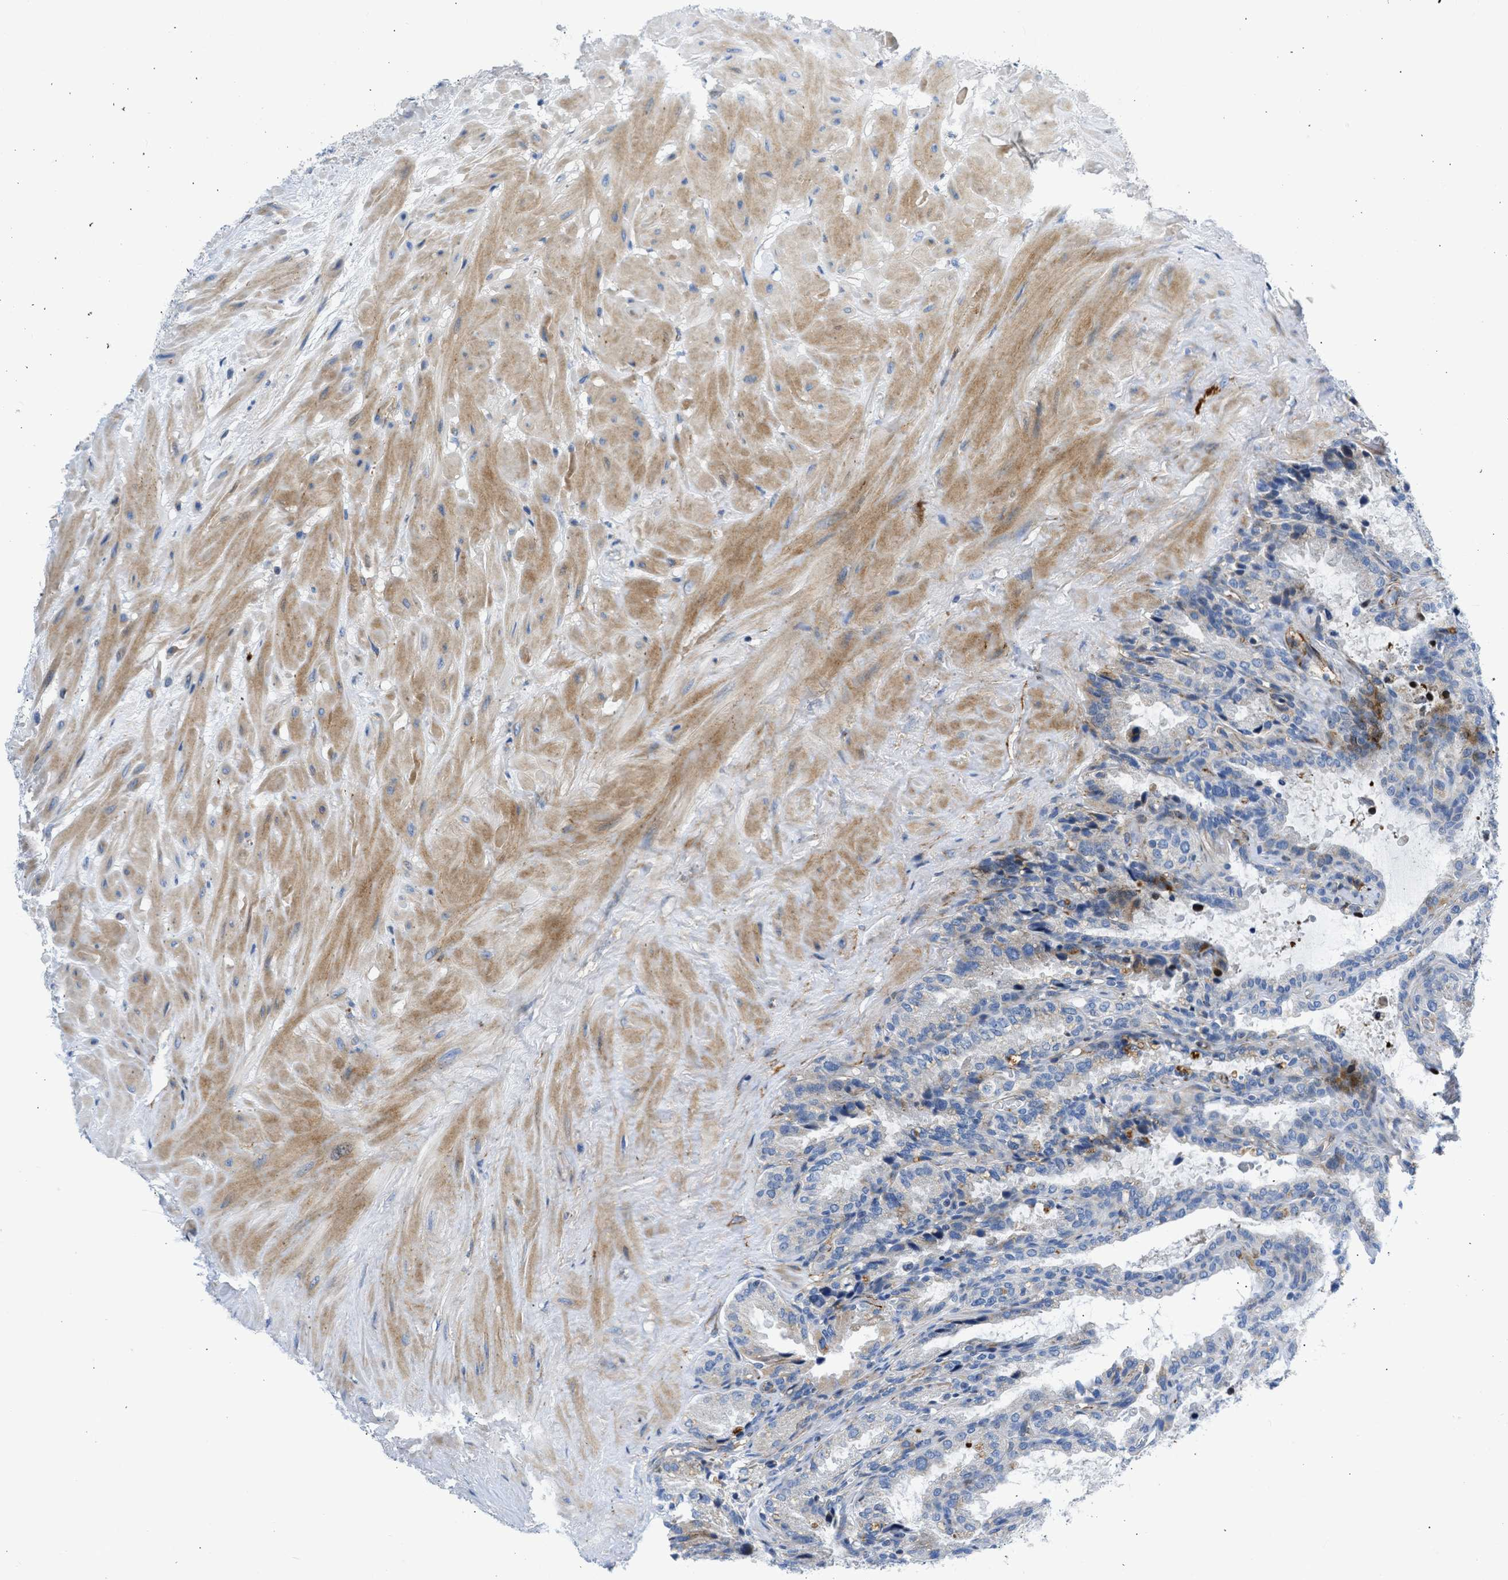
{"staining": {"intensity": "weak", "quantity": "25%-75%", "location": "cytoplasmic/membranous"}, "tissue": "seminal vesicle", "cell_type": "Glandular cells", "image_type": "normal", "snomed": [{"axis": "morphology", "description": "Normal tissue, NOS"}, {"axis": "topography", "description": "Seminal veicle"}], "caption": "Glandular cells demonstrate weak cytoplasmic/membranous staining in about 25%-75% of cells in normal seminal vesicle.", "gene": "ULK4", "patient": {"sex": "male", "age": 46}}